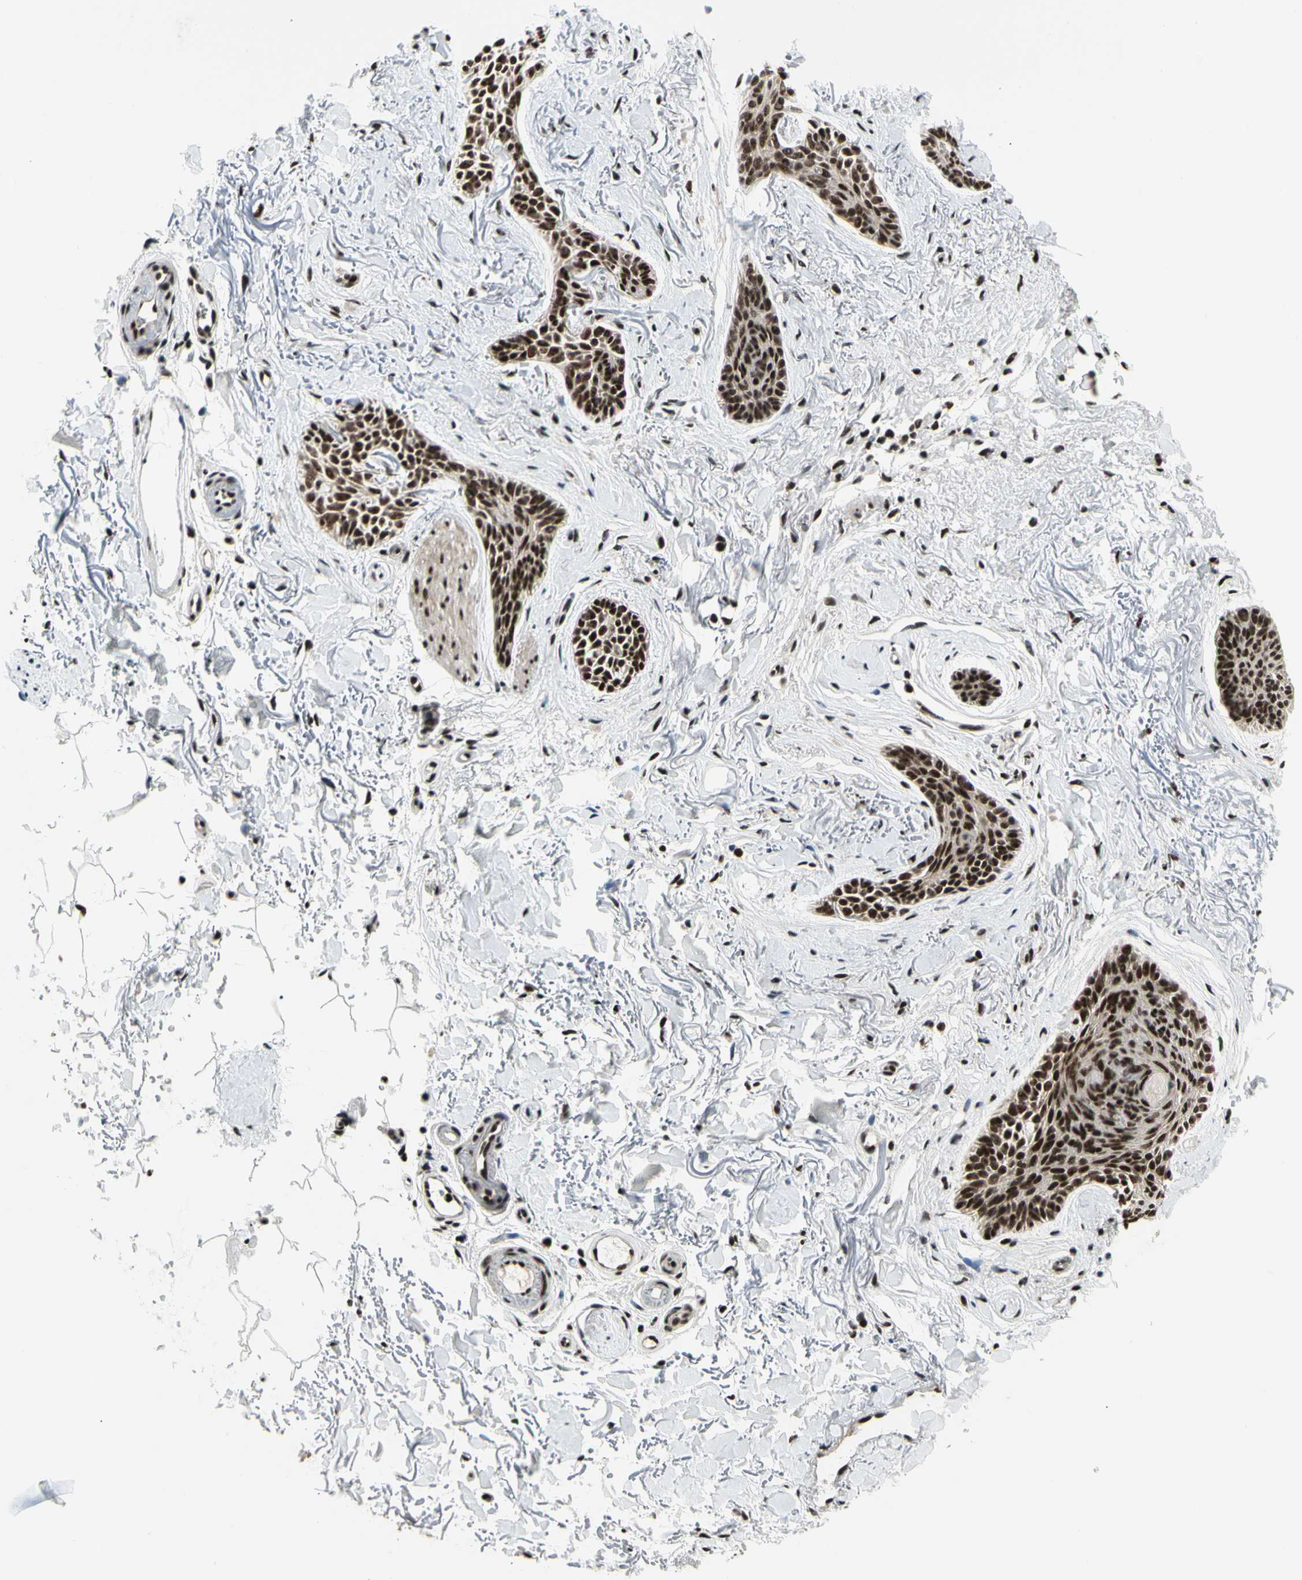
{"staining": {"intensity": "strong", "quantity": ">75%", "location": "nuclear"}, "tissue": "skin cancer", "cell_type": "Tumor cells", "image_type": "cancer", "snomed": [{"axis": "morphology", "description": "Basal cell carcinoma"}, {"axis": "topography", "description": "Skin"}], "caption": "High-magnification brightfield microscopy of basal cell carcinoma (skin) stained with DAB (3,3'-diaminobenzidine) (brown) and counterstained with hematoxylin (blue). tumor cells exhibit strong nuclear expression is appreciated in approximately>75% of cells.", "gene": "SRSF11", "patient": {"sex": "female", "age": 84}}